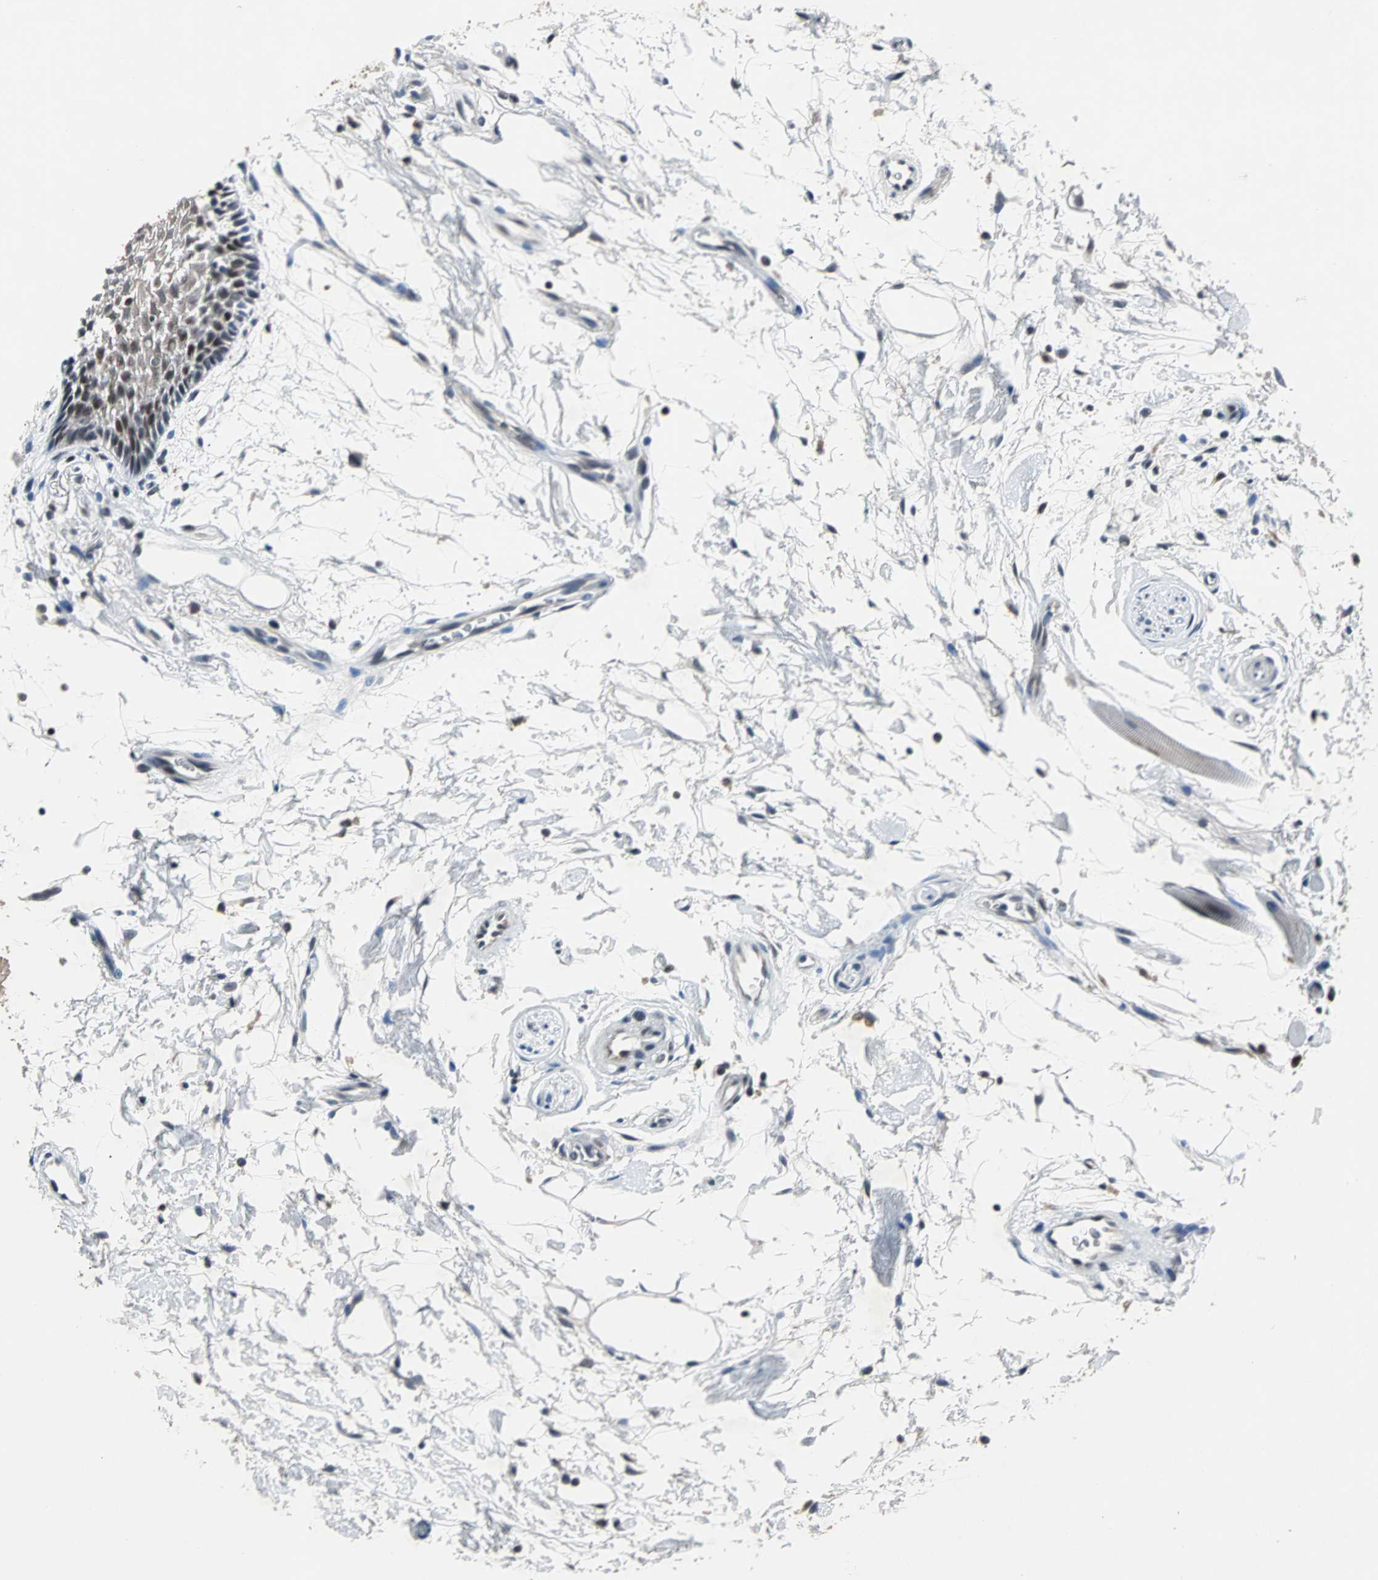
{"staining": {"intensity": "moderate", "quantity": "<25%", "location": "nuclear"}, "tissue": "oral mucosa", "cell_type": "Squamous epithelial cells", "image_type": "normal", "snomed": [{"axis": "morphology", "description": "Normal tissue, NOS"}, {"axis": "topography", "description": "Skeletal muscle"}, {"axis": "topography", "description": "Oral tissue"}, {"axis": "topography", "description": "Peripheral nerve tissue"}], "caption": "Moderate nuclear staining is appreciated in about <25% of squamous epithelial cells in unremarkable oral mucosa.", "gene": "USP28", "patient": {"sex": "female", "age": 84}}